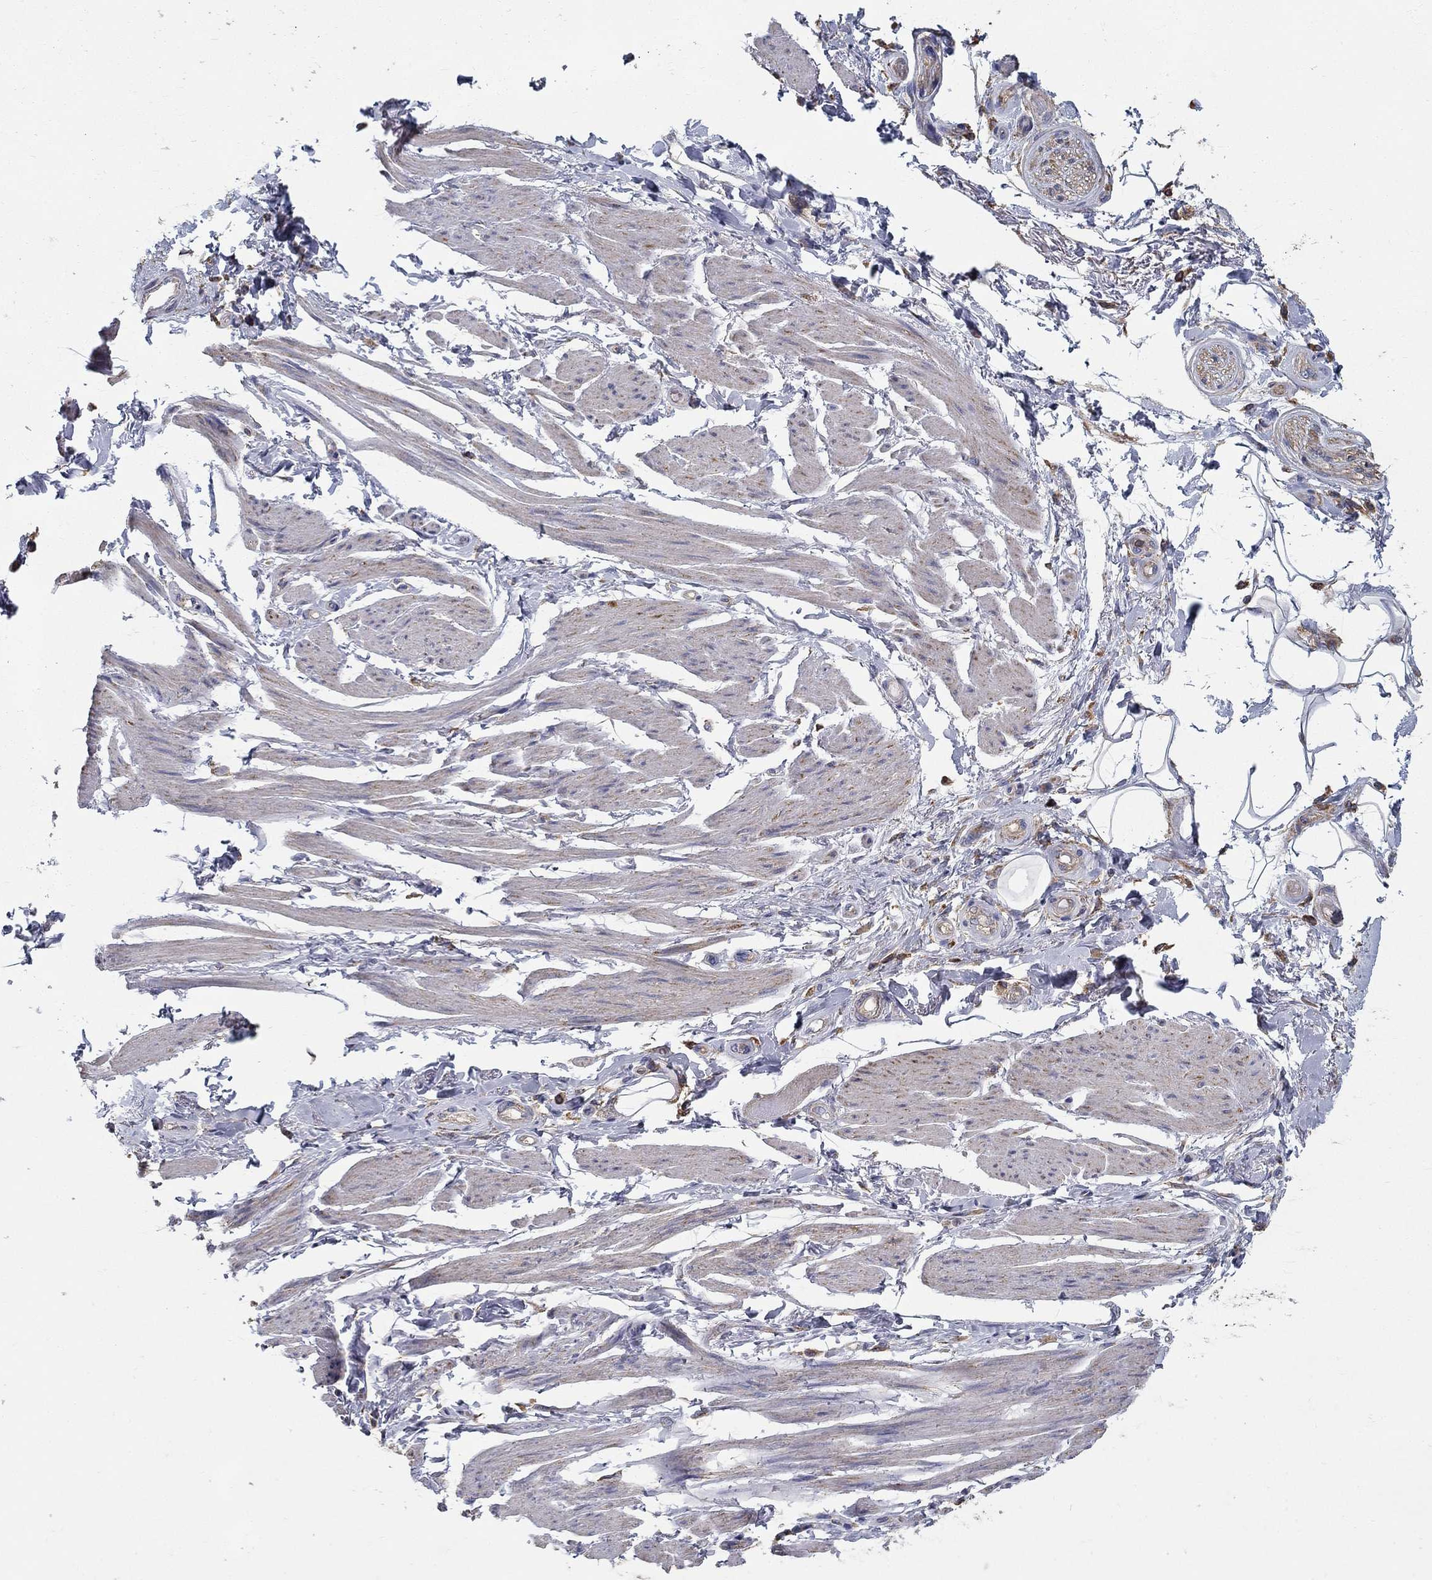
{"staining": {"intensity": "negative", "quantity": "none", "location": "none"}, "tissue": "adipose tissue", "cell_type": "Adipocytes", "image_type": "normal", "snomed": [{"axis": "morphology", "description": "Normal tissue, NOS"}, {"axis": "topography", "description": "Skeletal muscle"}, {"axis": "topography", "description": "Anal"}, {"axis": "topography", "description": "Peripheral nerve tissue"}], "caption": "IHC image of benign adipose tissue: human adipose tissue stained with DAB reveals no significant protein expression in adipocytes. (Brightfield microscopy of DAB IHC at high magnification).", "gene": "NME5", "patient": {"sex": "male", "age": 53}}